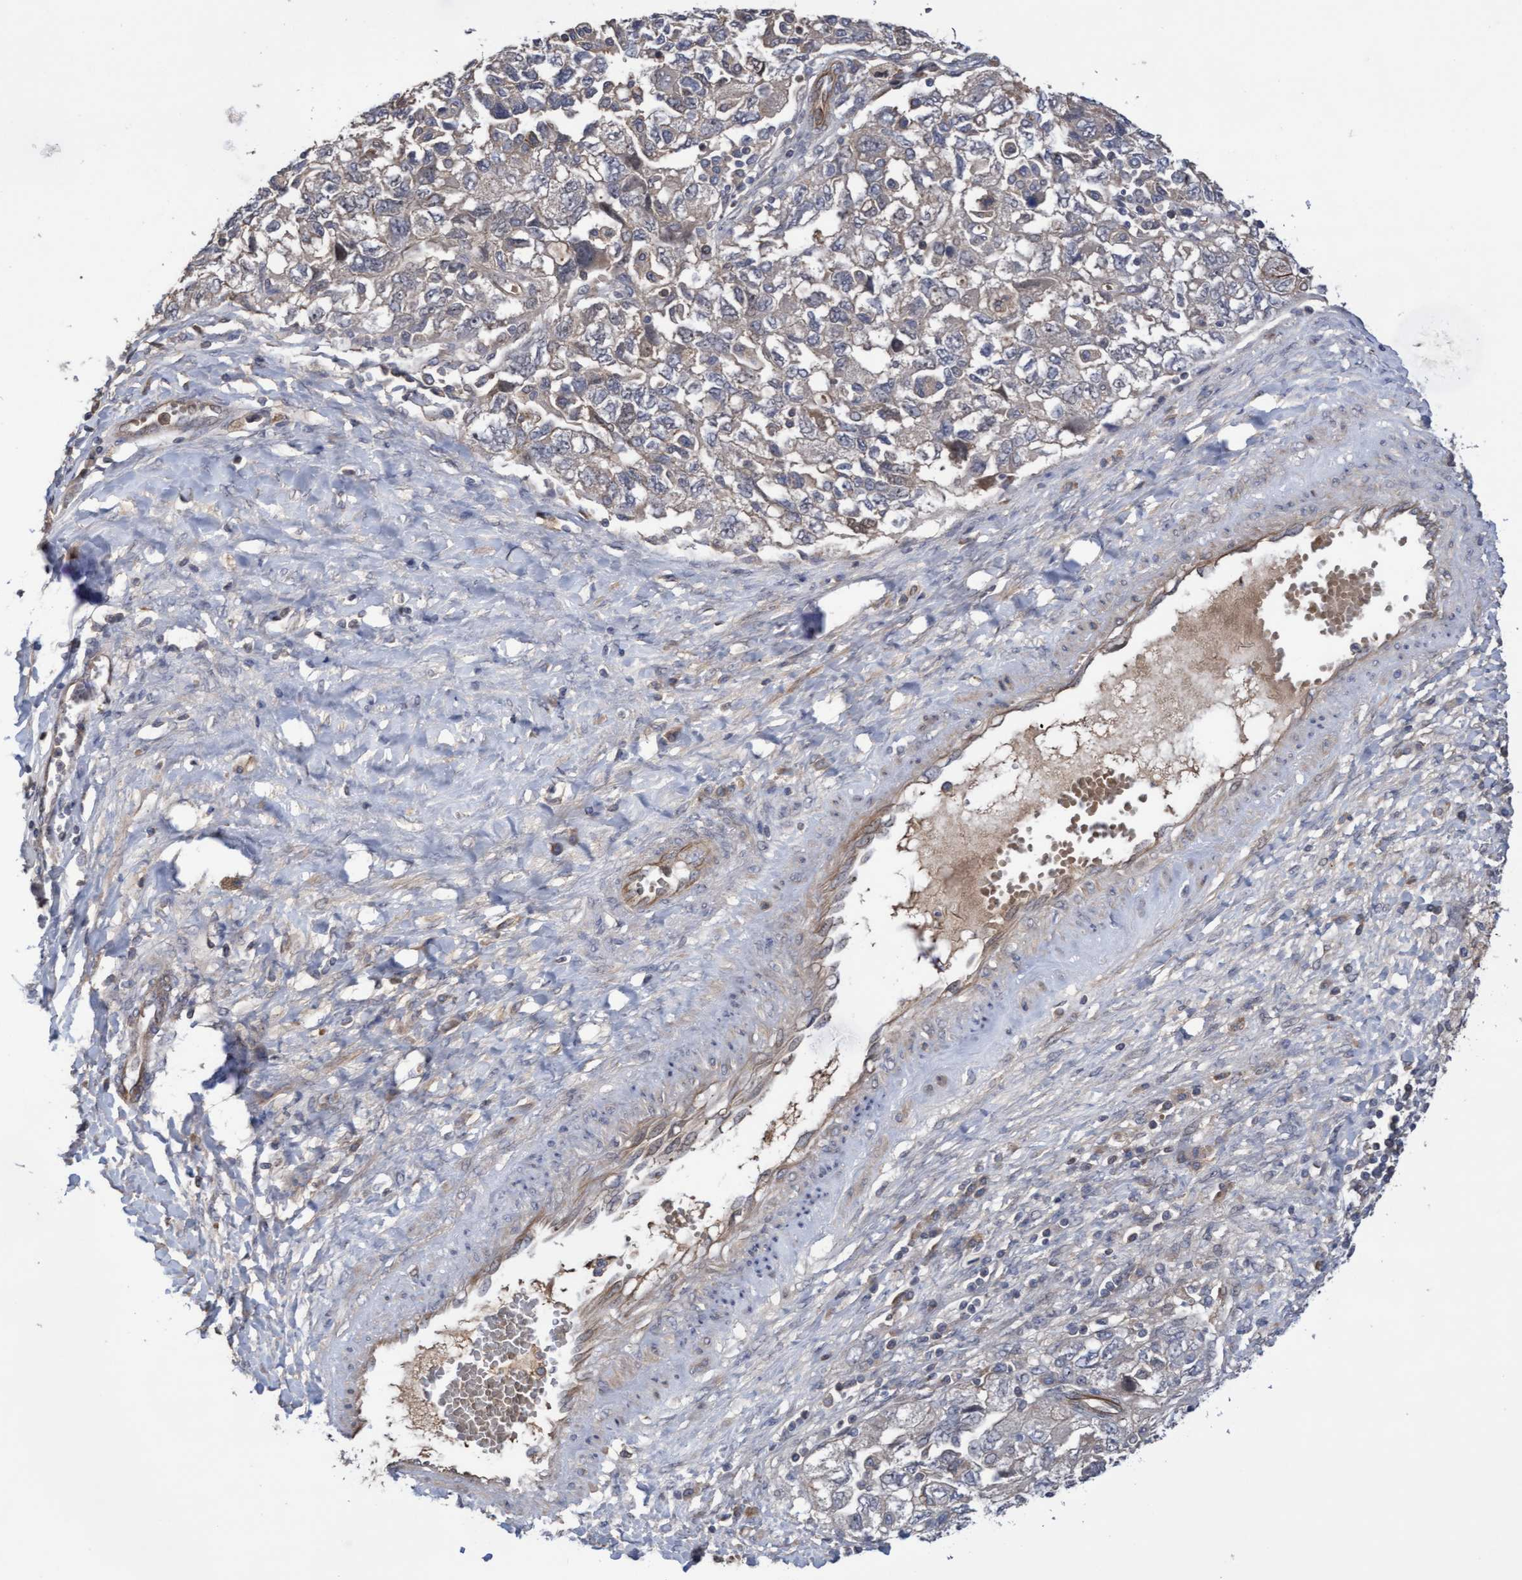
{"staining": {"intensity": "negative", "quantity": "none", "location": "none"}, "tissue": "ovarian cancer", "cell_type": "Tumor cells", "image_type": "cancer", "snomed": [{"axis": "morphology", "description": "Carcinoma, NOS"}, {"axis": "morphology", "description": "Cystadenocarcinoma, serous, NOS"}, {"axis": "topography", "description": "Ovary"}], "caption": "This is a image of immunohistochemistry staining of serous cystadenocarcinoma (ovarian), which shows no expression in tumor cells.", "gene": "COBL", "patient": {"sex": "female", "age": 69}}